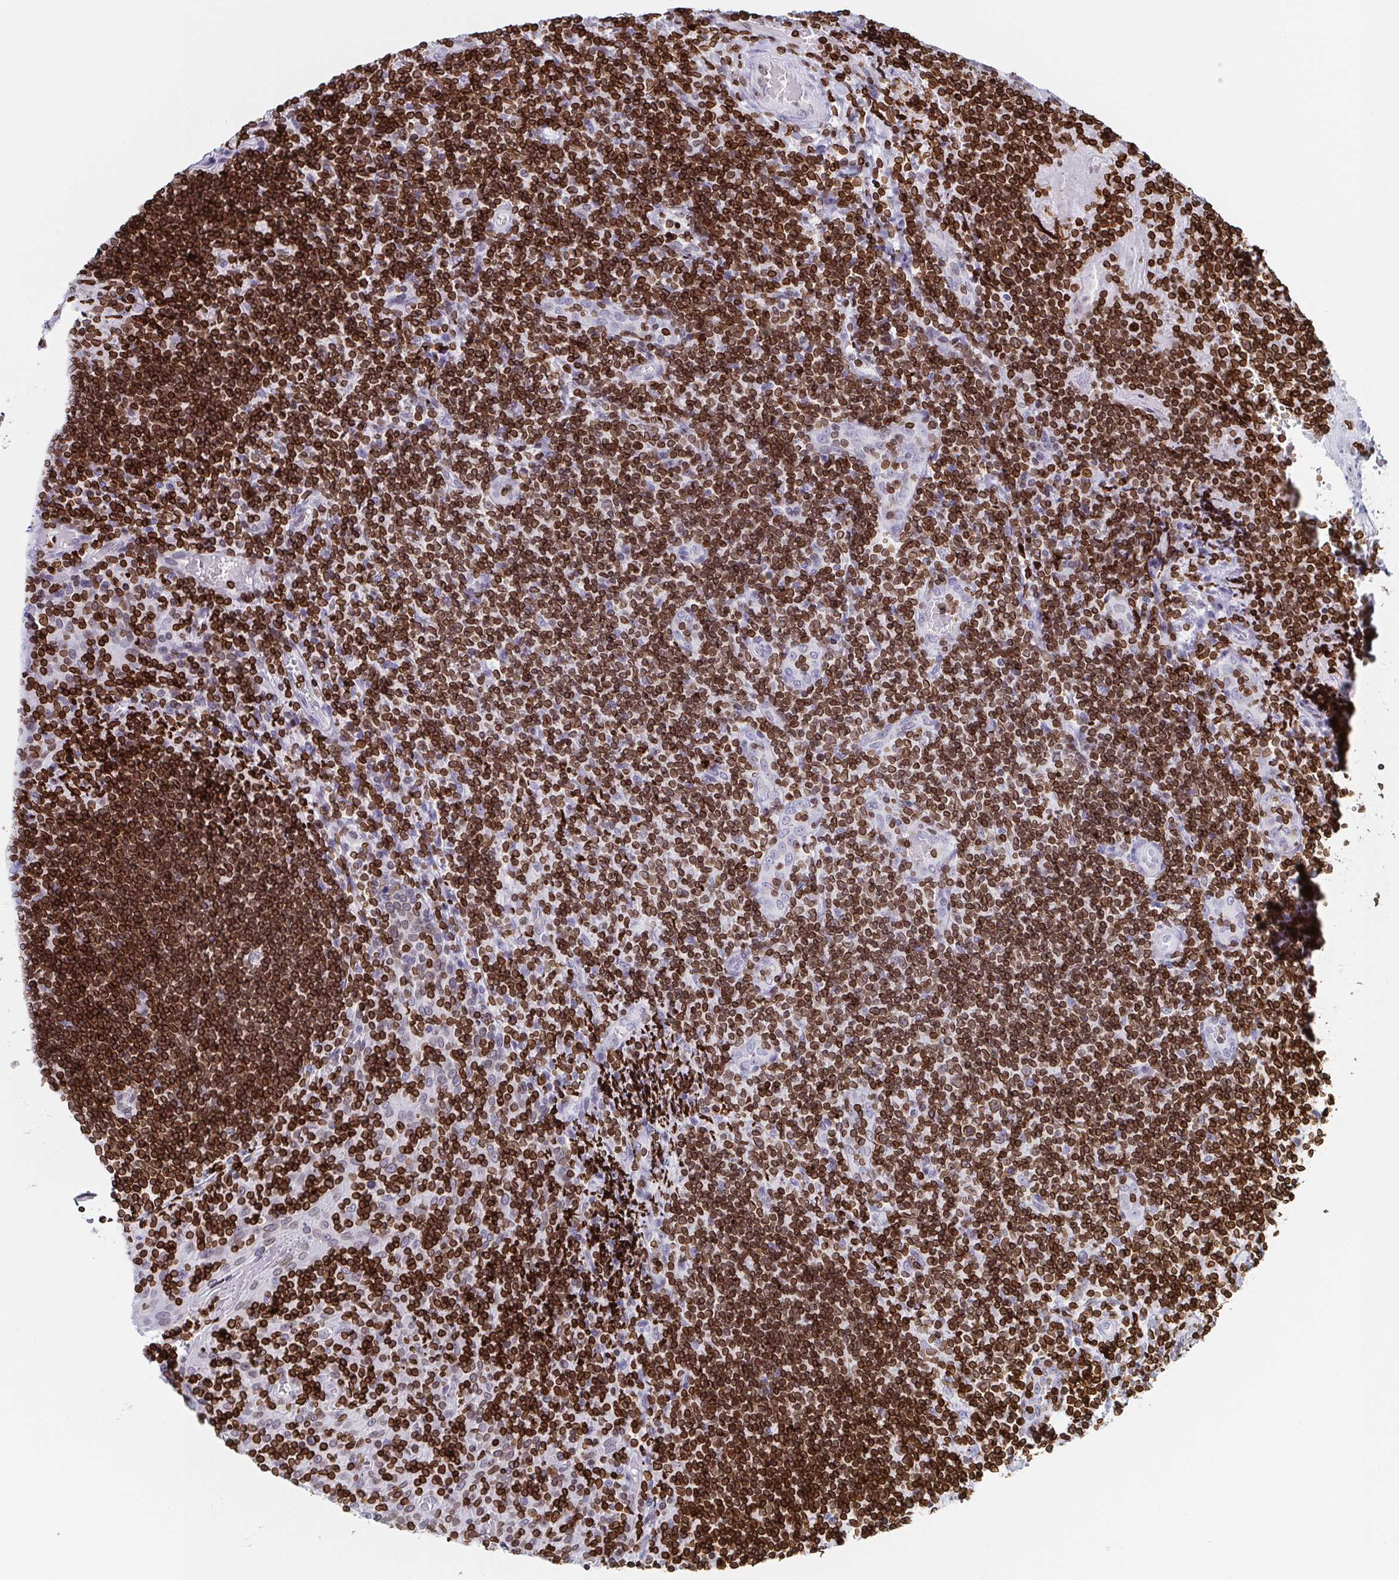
{"staining": {"intensity": "strong", "quantity": ">75%", "location": "cytoplasmic/membranous,nuclear"}, "tissue": "tonsil", "cell_type": "Germinal center cells", "image_type": "normal", "snomed": [{"axis": "morphology", "description": "Normal tissue, NOS"}, {"axis": "topography", "description": "Tonsil"}], "caption": "An immunohistochemistry micrograph of benign tissue is shown. Protein staining in brown highlights strong cytoplasmic/membranous,nuclear positivity in tonsil within germinal center cells. The staining was performed using DAB to visualize the protein expression in brown, while the nuclei were stained in blue with hematoxylin (Magnification: 20x).", "gene": "BTBD7", "patient": {"sex": "male", "age": 17}}